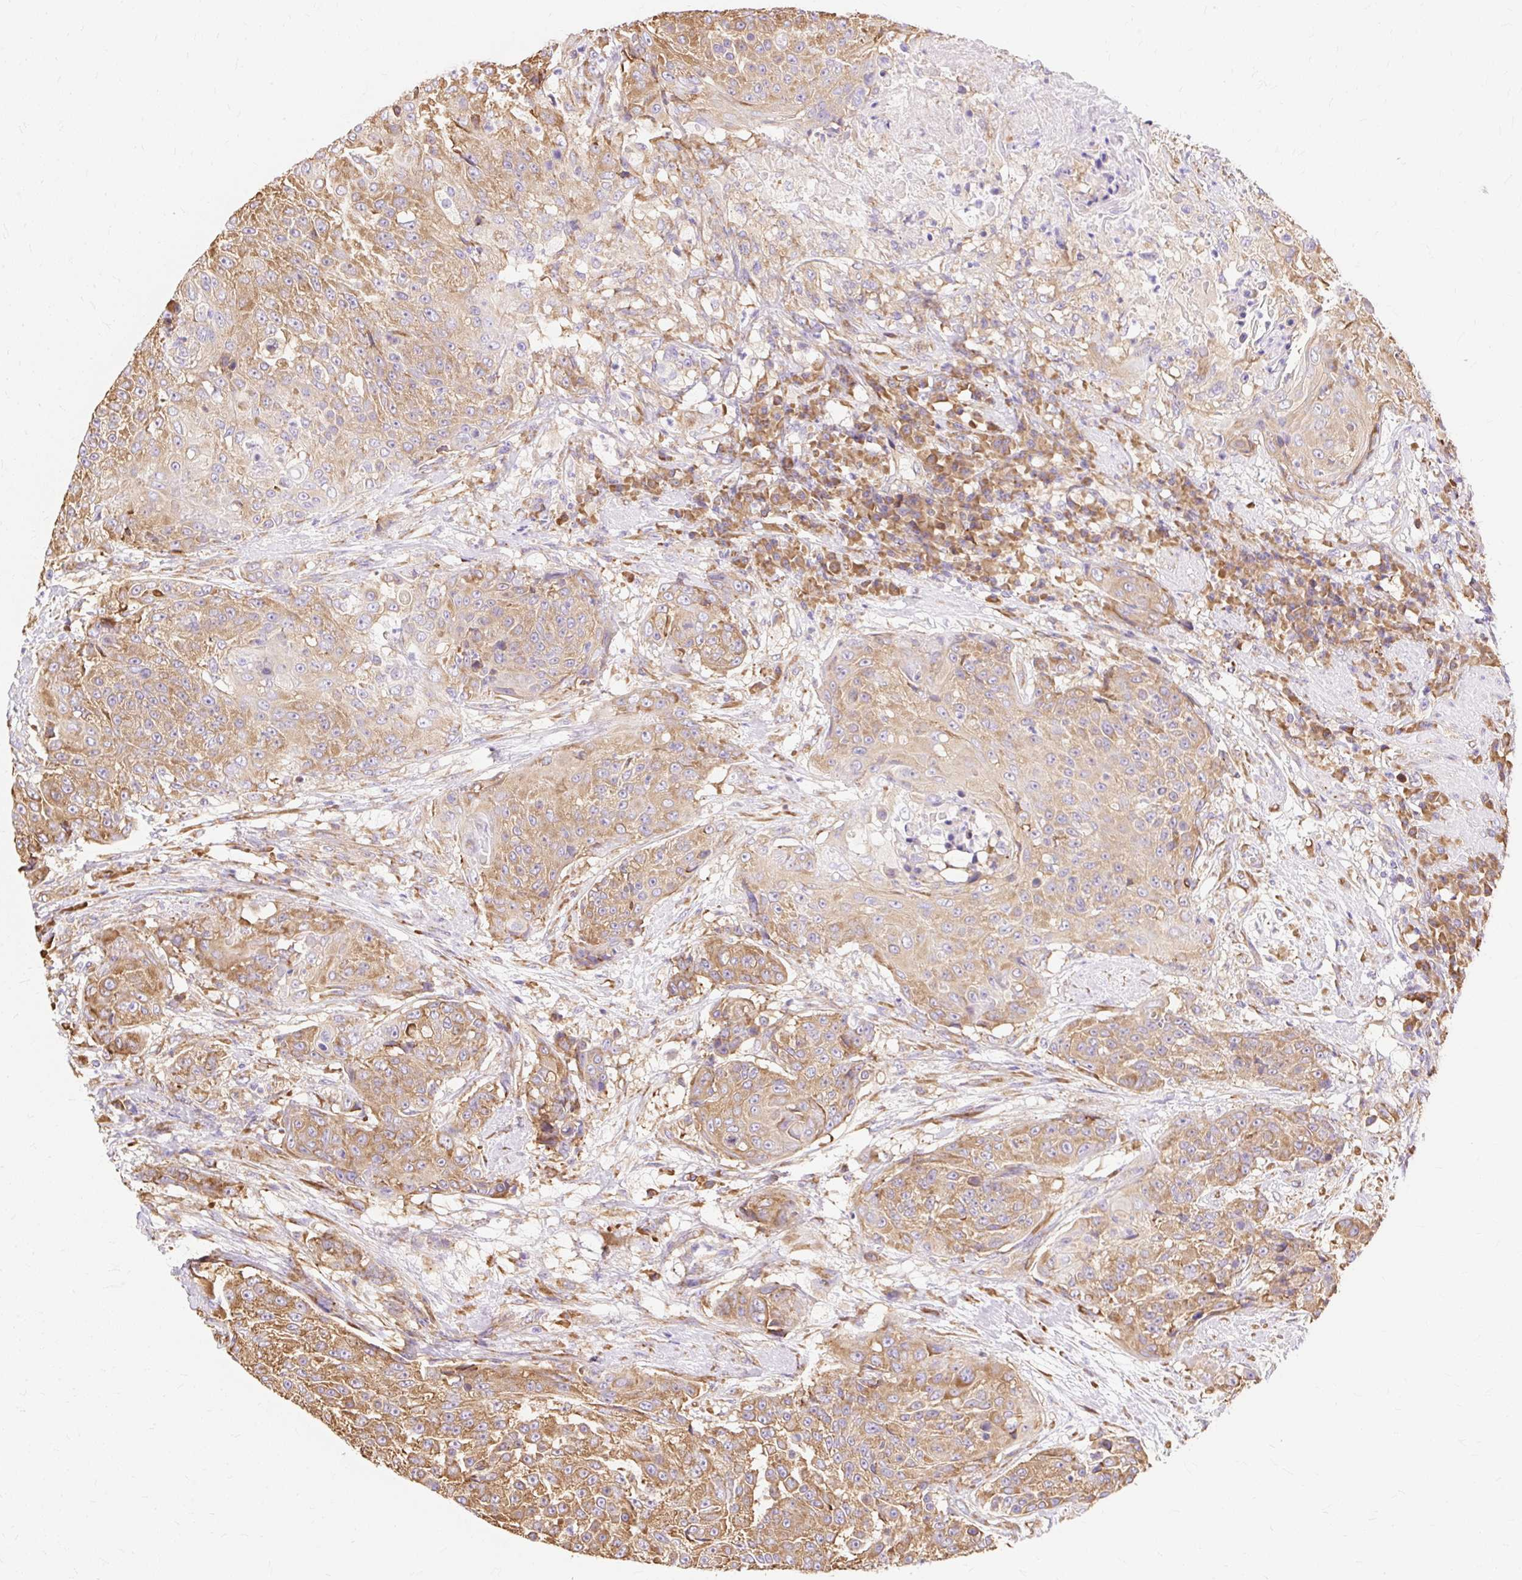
{"staining": {"intensity": "moderate", "quantity": ">75%", "location": "cytoplasmic/membranous"}, "tissue": "urothelial cancer", "cell_type": "Tumor cells", "image_type": "cancer", "snomed": [{"axis": "morphology", "description": "Urothelial carcinoma, High grade"}, {"axis": "topography", "description": "Urinary bladder"}], "caption": "There is medium levels of moderate cytoplasmic/membranous positivity in tumor cells of urothelial cancer, as demonstrated by immunohistochemical staining (brown color).", "gene": "RPS17", "patient": {"sex": "female", "age": 63}}